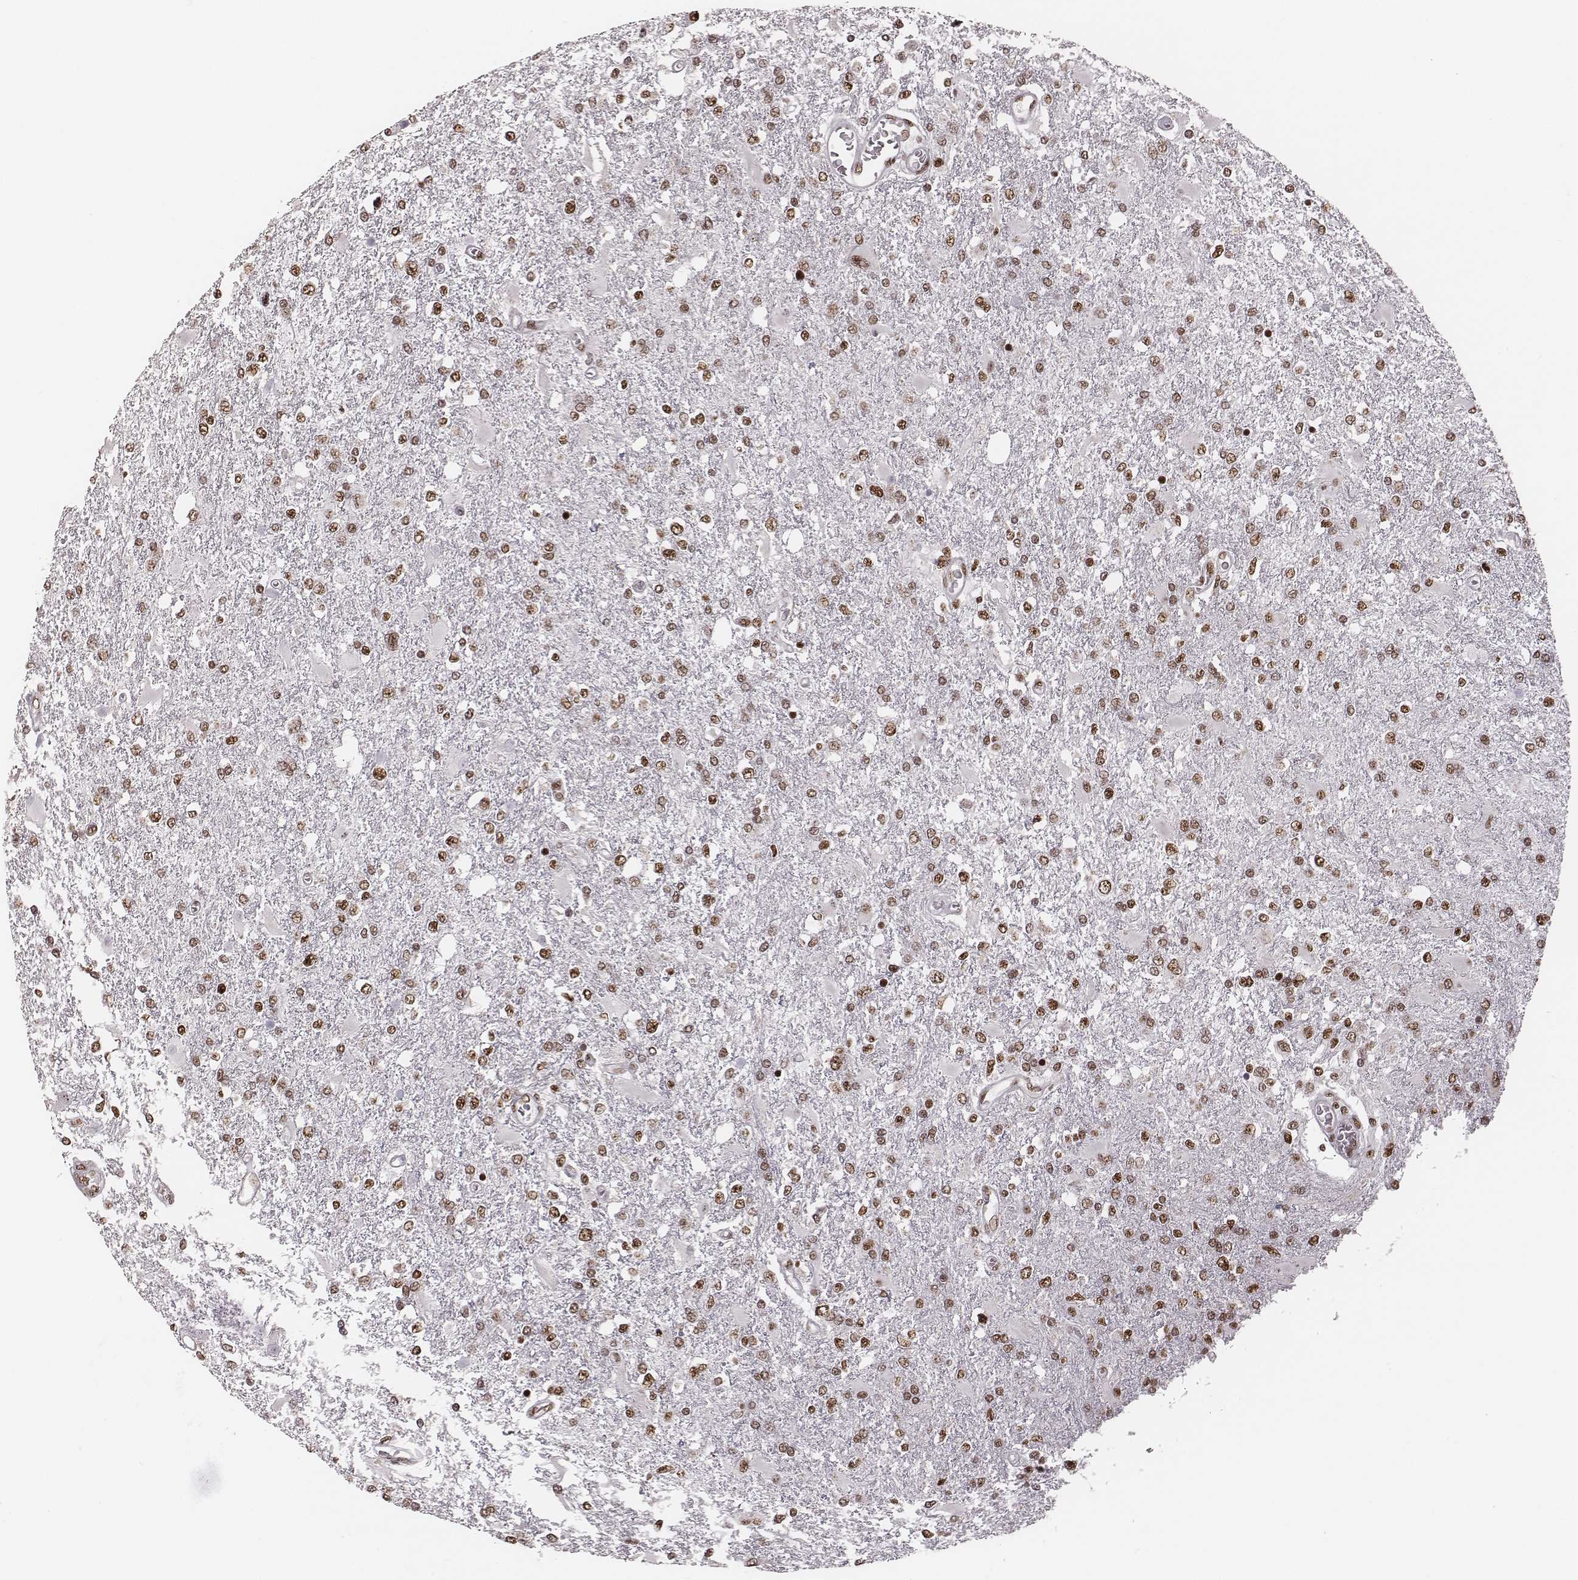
{"staining": {"intensity": "moderate", "quantity": ">75%", "location": "nuclear"}, "tissue": "glioma", "cell_type": "Tumor cells", "image_type": "cancer", "snomed": [{"axis": "morphology", "description": "Glioma, malignant, High grade"}, {"axis": "topography", "description": "Cerebral cortex"}], "caption": "DAB (3,3'-diaminobenzidine) immunohistochemical staining of human malignant glioma (high-grade) displays moderate nuclear protein expression in approximately >75% of tumor cells.", "gene": "LUC7L", "patient": {"sex": "male", "age": 79}}